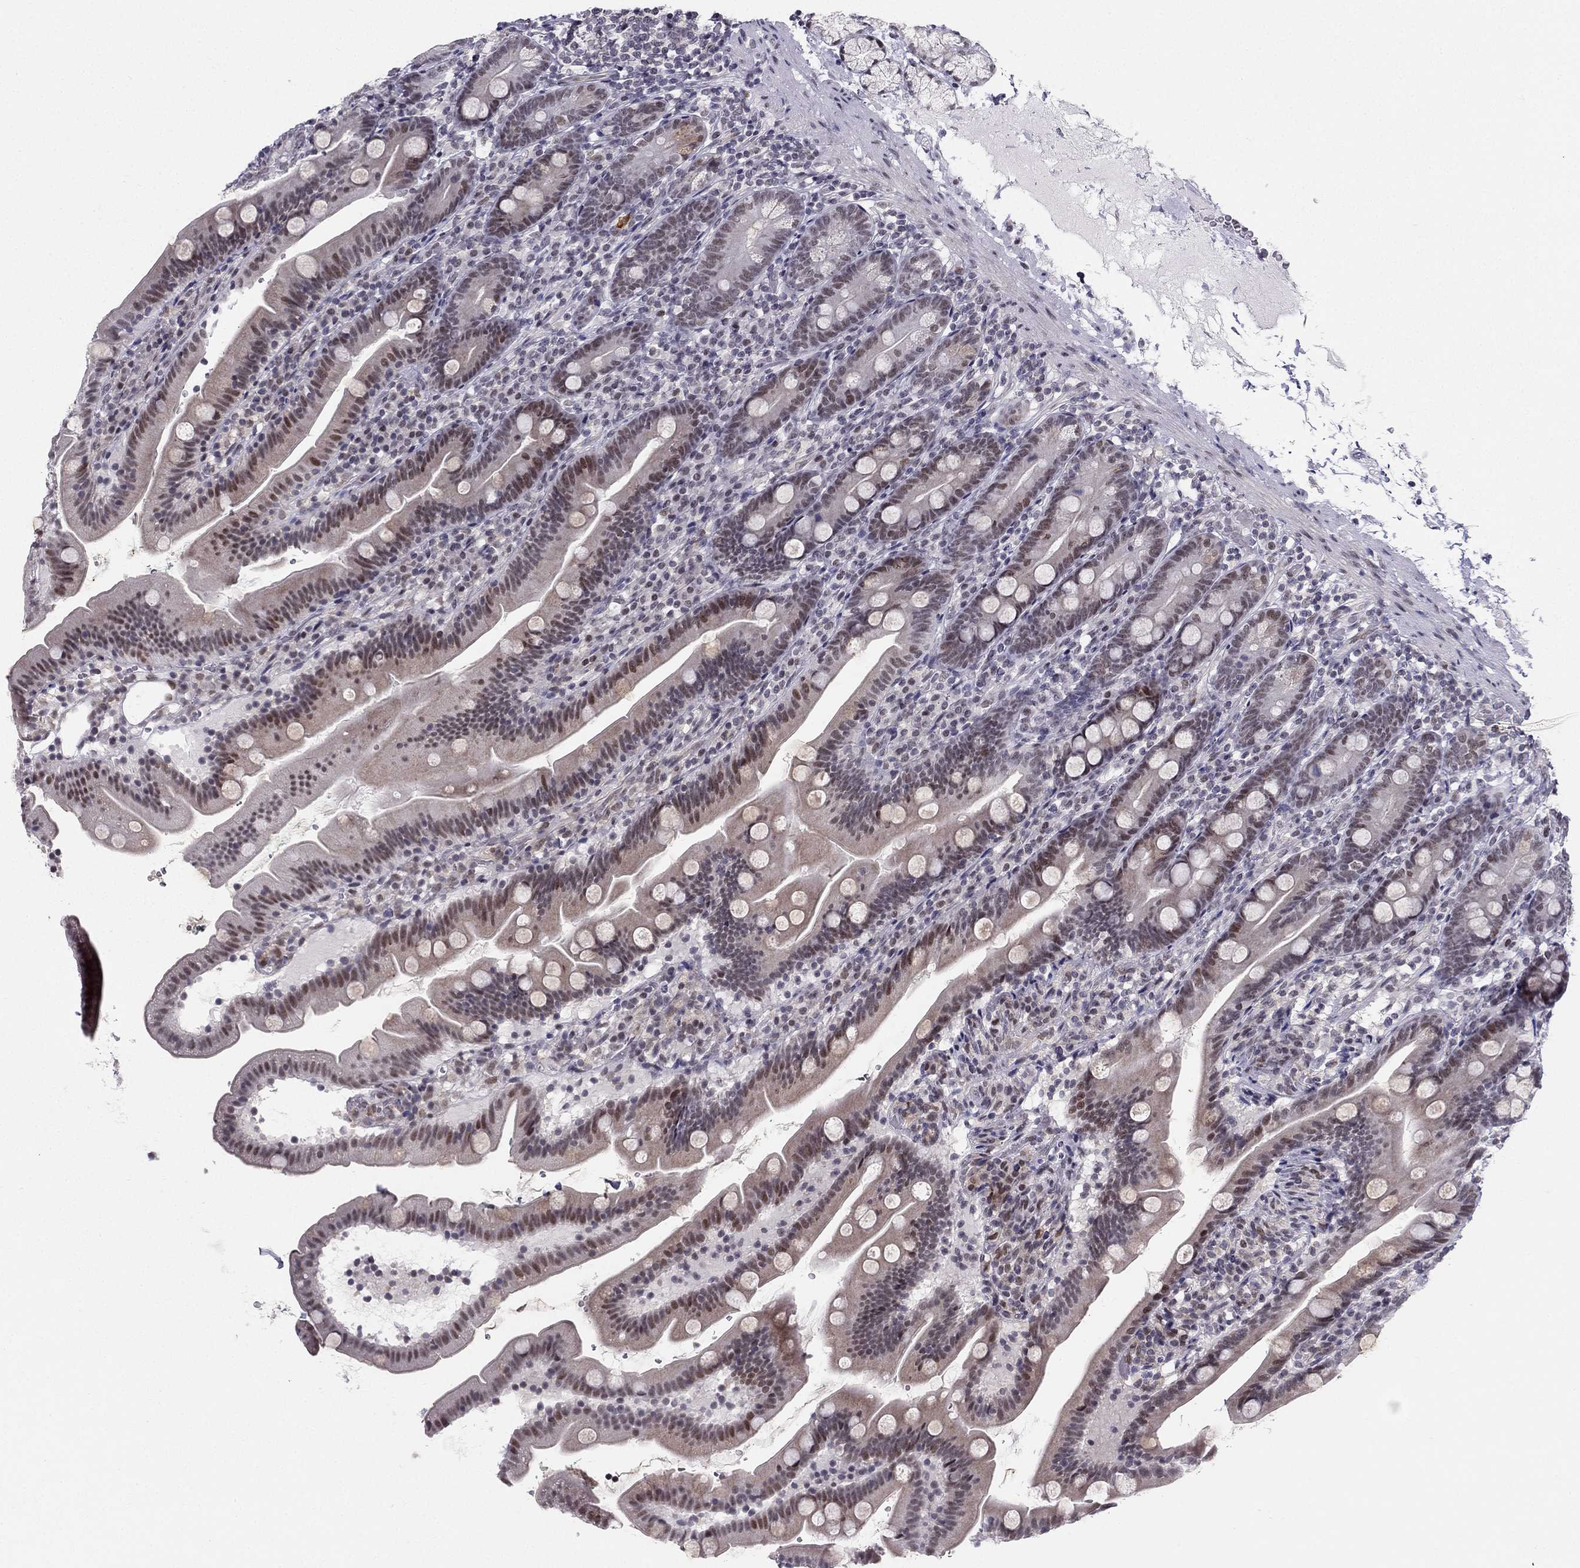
{"staining": {"intensity": "moderate", "quantity": "<25%", "location": "nuclear"}, "tissue": "duodenum", "cell_type": "Glandular cells", "image_type": "normal", "snomed": [{"axis": "morphology", "description": "Normal tissue, NOS"}, {"axis": "topography", "description": "Duodenum"}], "caption": "The micrograph shows immunohistochemical staining of normal duodenum. There is moderate nuclear positivity is identified in about <25% of glandular cells.", "gene": "RPRD2", "patient": {"sex": "female", "age": 67}}